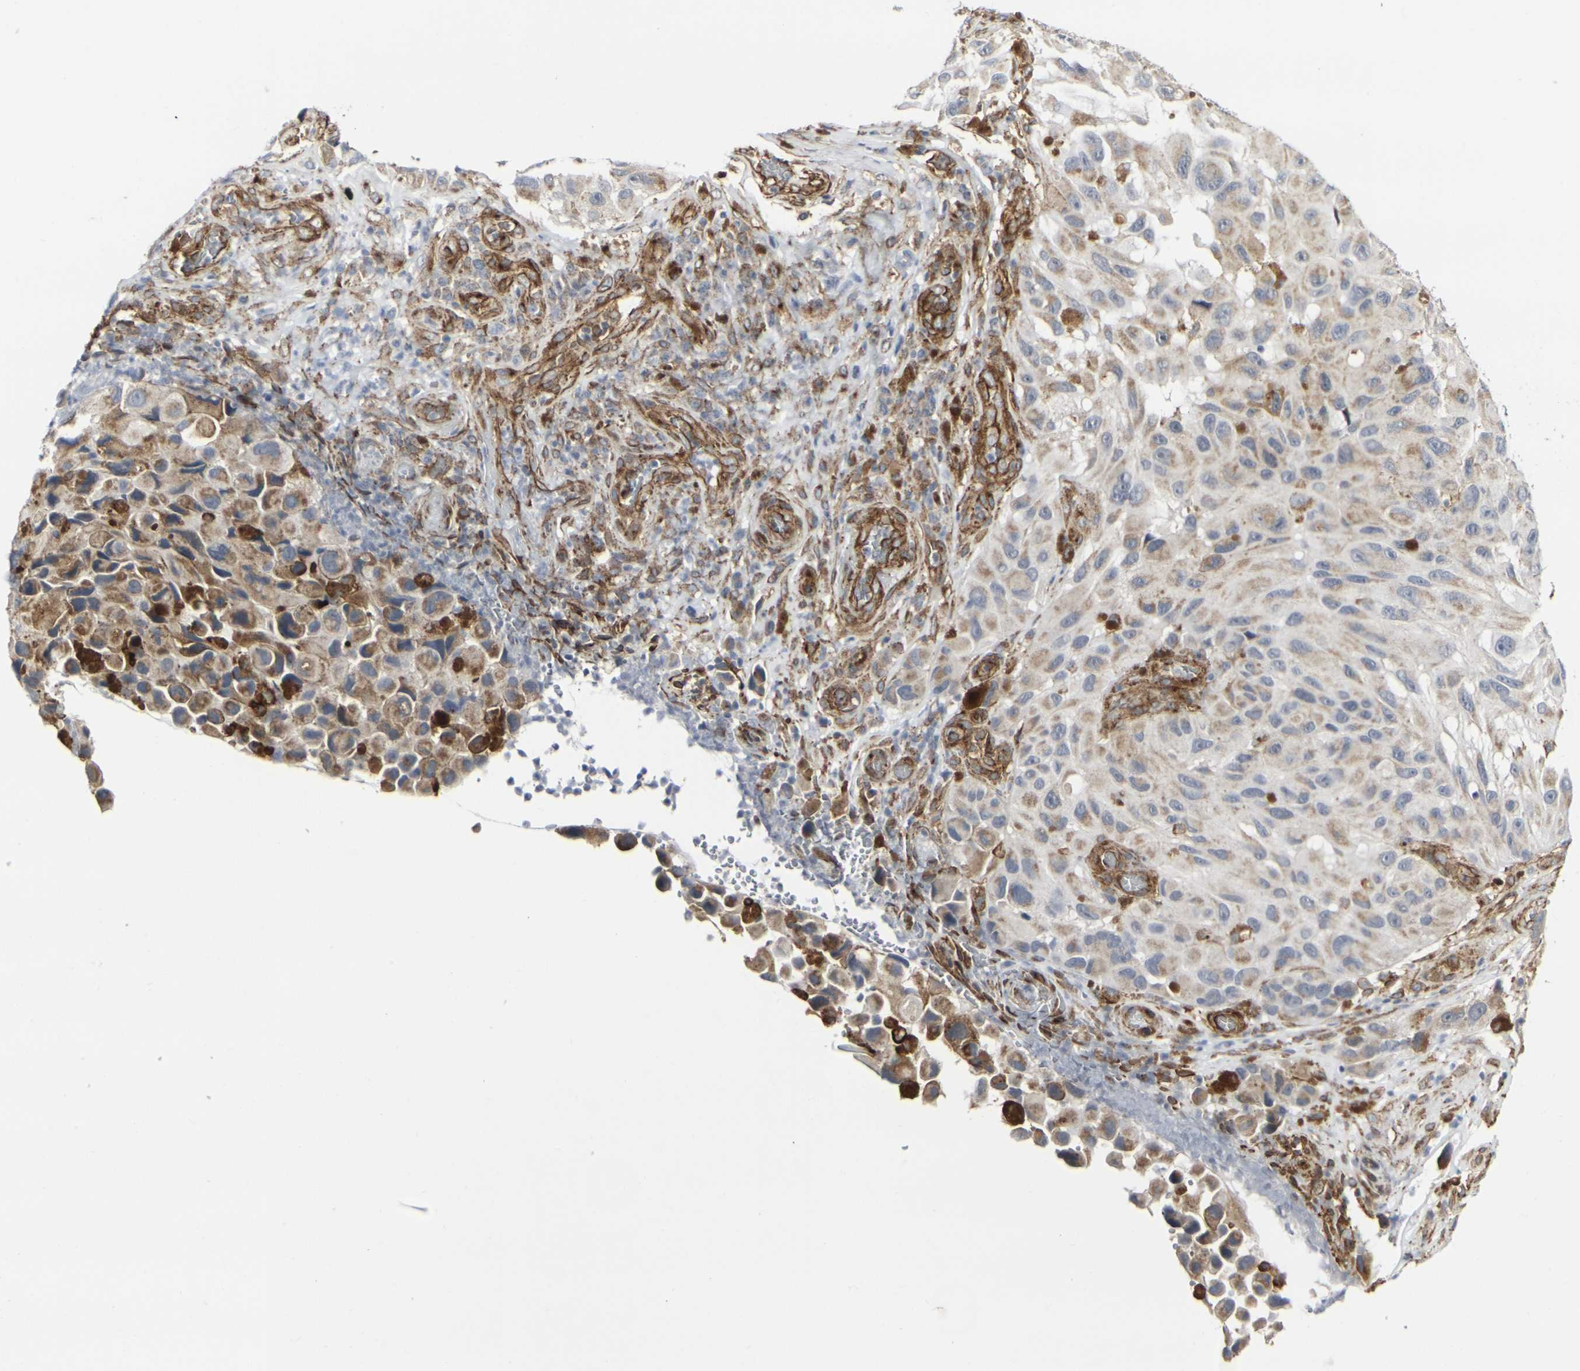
{"staining": {"intensity": "moderate", "quantity": "25%-75%", "location": "cytoplasmic/membranous"}, "tissue": "melanoma", "cell_type": "Tumor cells", "image_type": "cancer", "snomed": [{"axis": "morphology", "description": "Malignant melanoma, NOS"}, {"axis": "topography", "description": "Skin"}], "caption": "A high-resolution image shows IHC staining of malignant melanoma, which demonstrates moderate cytoplasmic/membranous expression in about 25%-75% of tumor cells.", "gene": "MYOF", "patient": {"sex": "female", "age": 73}}